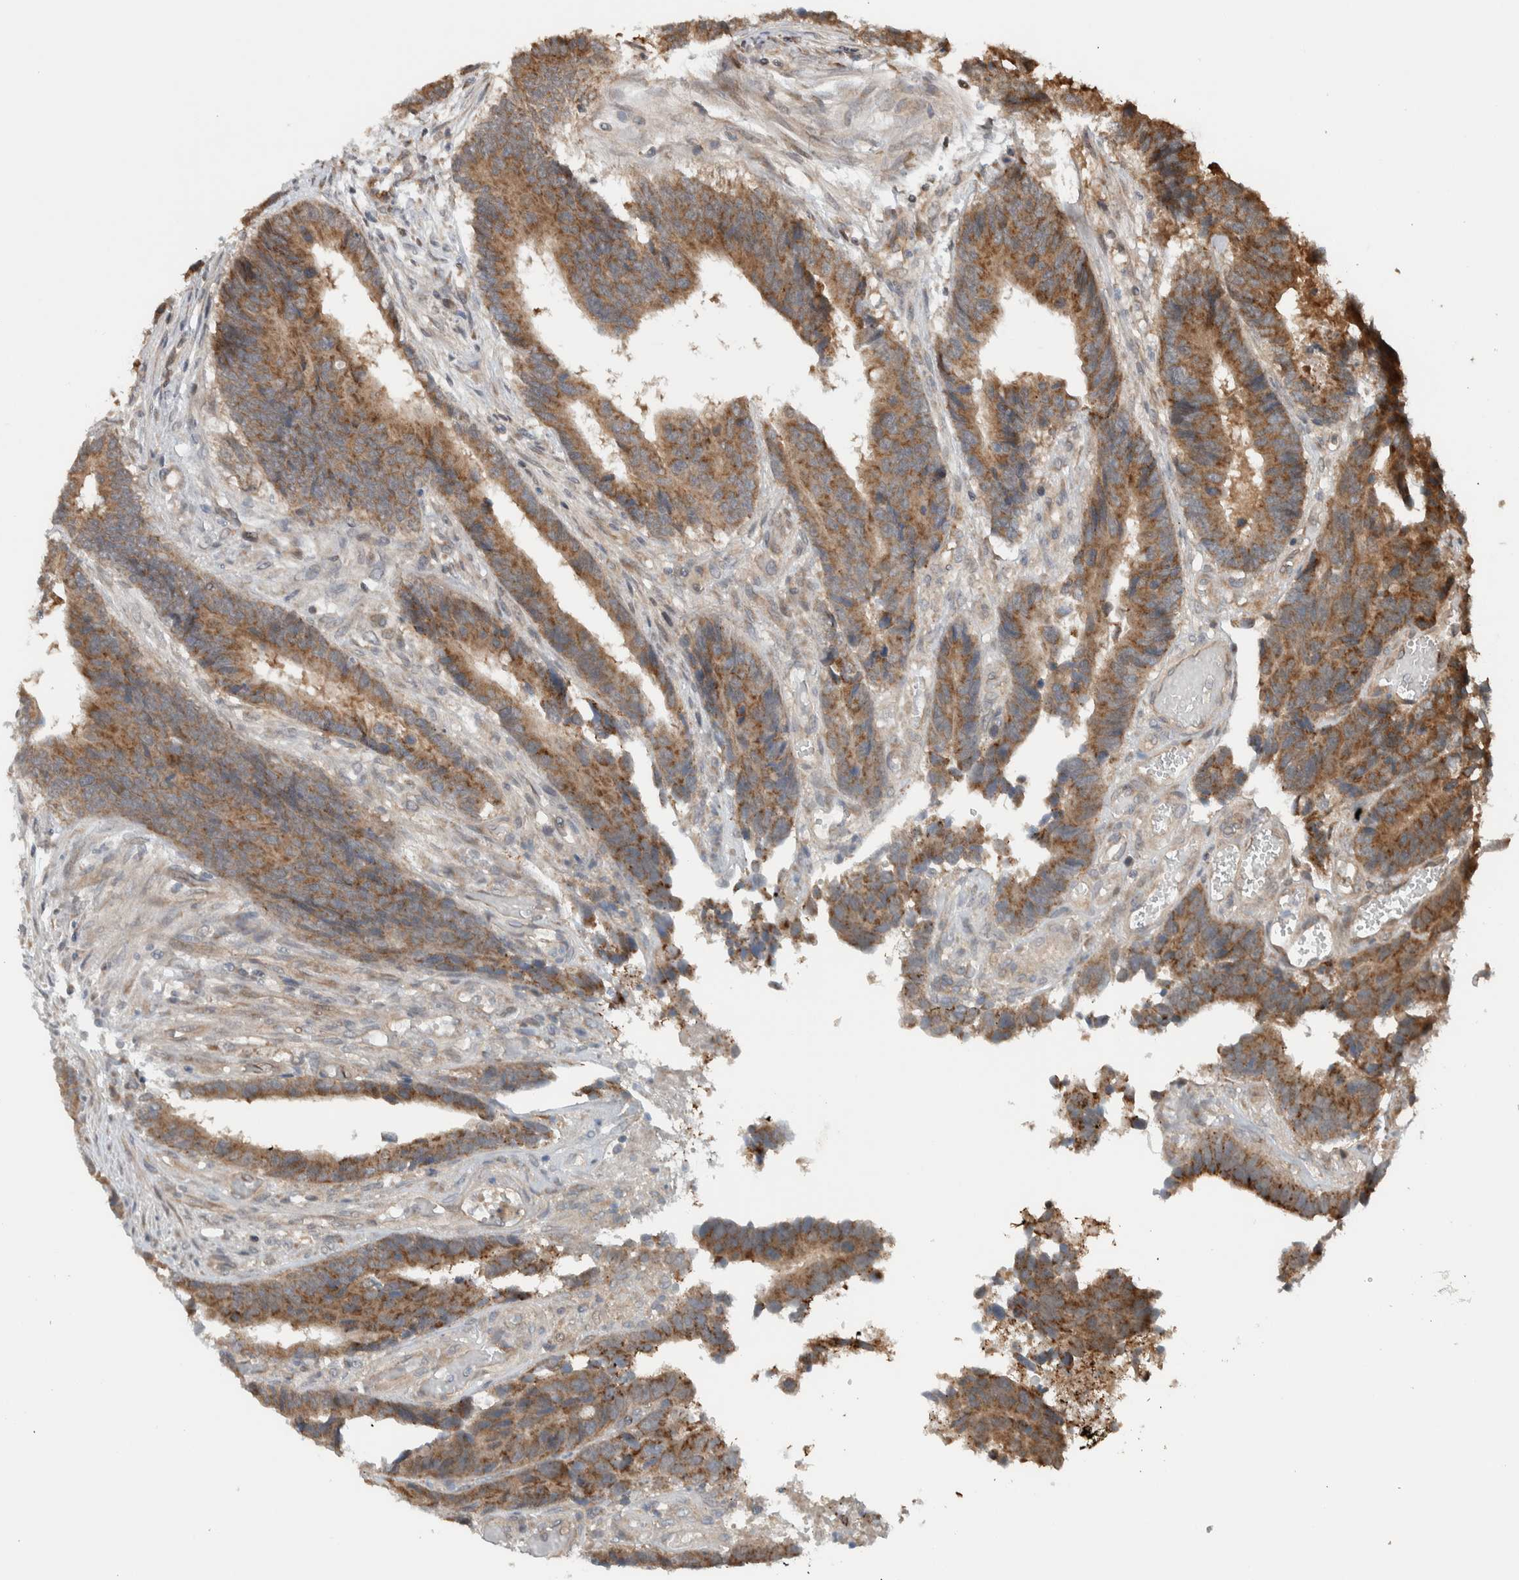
{"staining": {"intensity": "moderate", "quantity": ">75%", "location": "cytoplasmic/membranous"}, "tissue": "colorectal cancer", "cell_type": "Tumor cells", "image_type": "cancer", "snomed": [{"axis": "morphology", "description": "Adenocarcinoma, NOS"}, {"axis": "topography", "description": "Rectum"}], "caption": "Tumor cells demonstrate moderate cytoplasmic/membranous expression in approximately >75% of cells in adenocarcinoma (colorectal).", "gene": "KLHL6", "patient": {"sex": "male", "age": 84}}